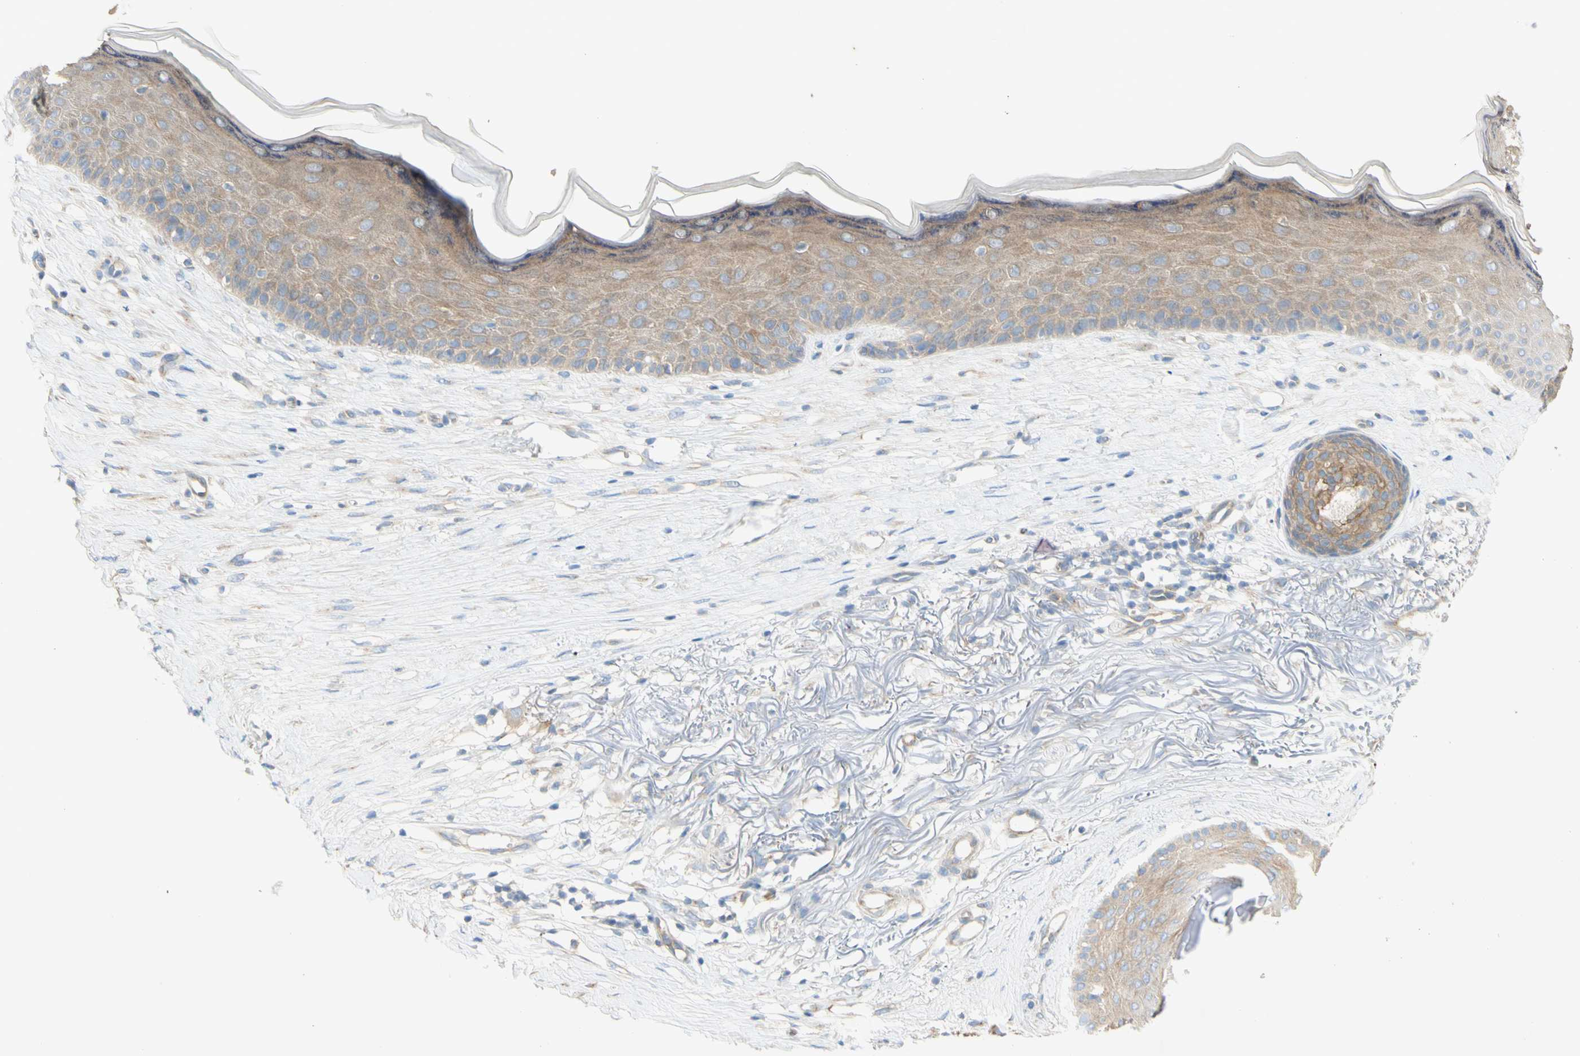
{"staining": {"intensity": "weak", "quantity": ">75%", "location": "cytoplasmic/membranous"}, "tissue": "skin cancer", "cell_type": "Tumor cells", "image_type": "cancer", "snomed": [{"axis": "morphology", "description": "Basal cell carcinoma"}, {"axis": "topography", "description": "Skin"}], "caption": "IHC (DAB) staining of human skin cancer shows weak cytoplasmic/membranous protein staining in about >75% of tumor cells.", "gene": "DYNC1H1", "patient": {"sex": "female", "age": 70}}